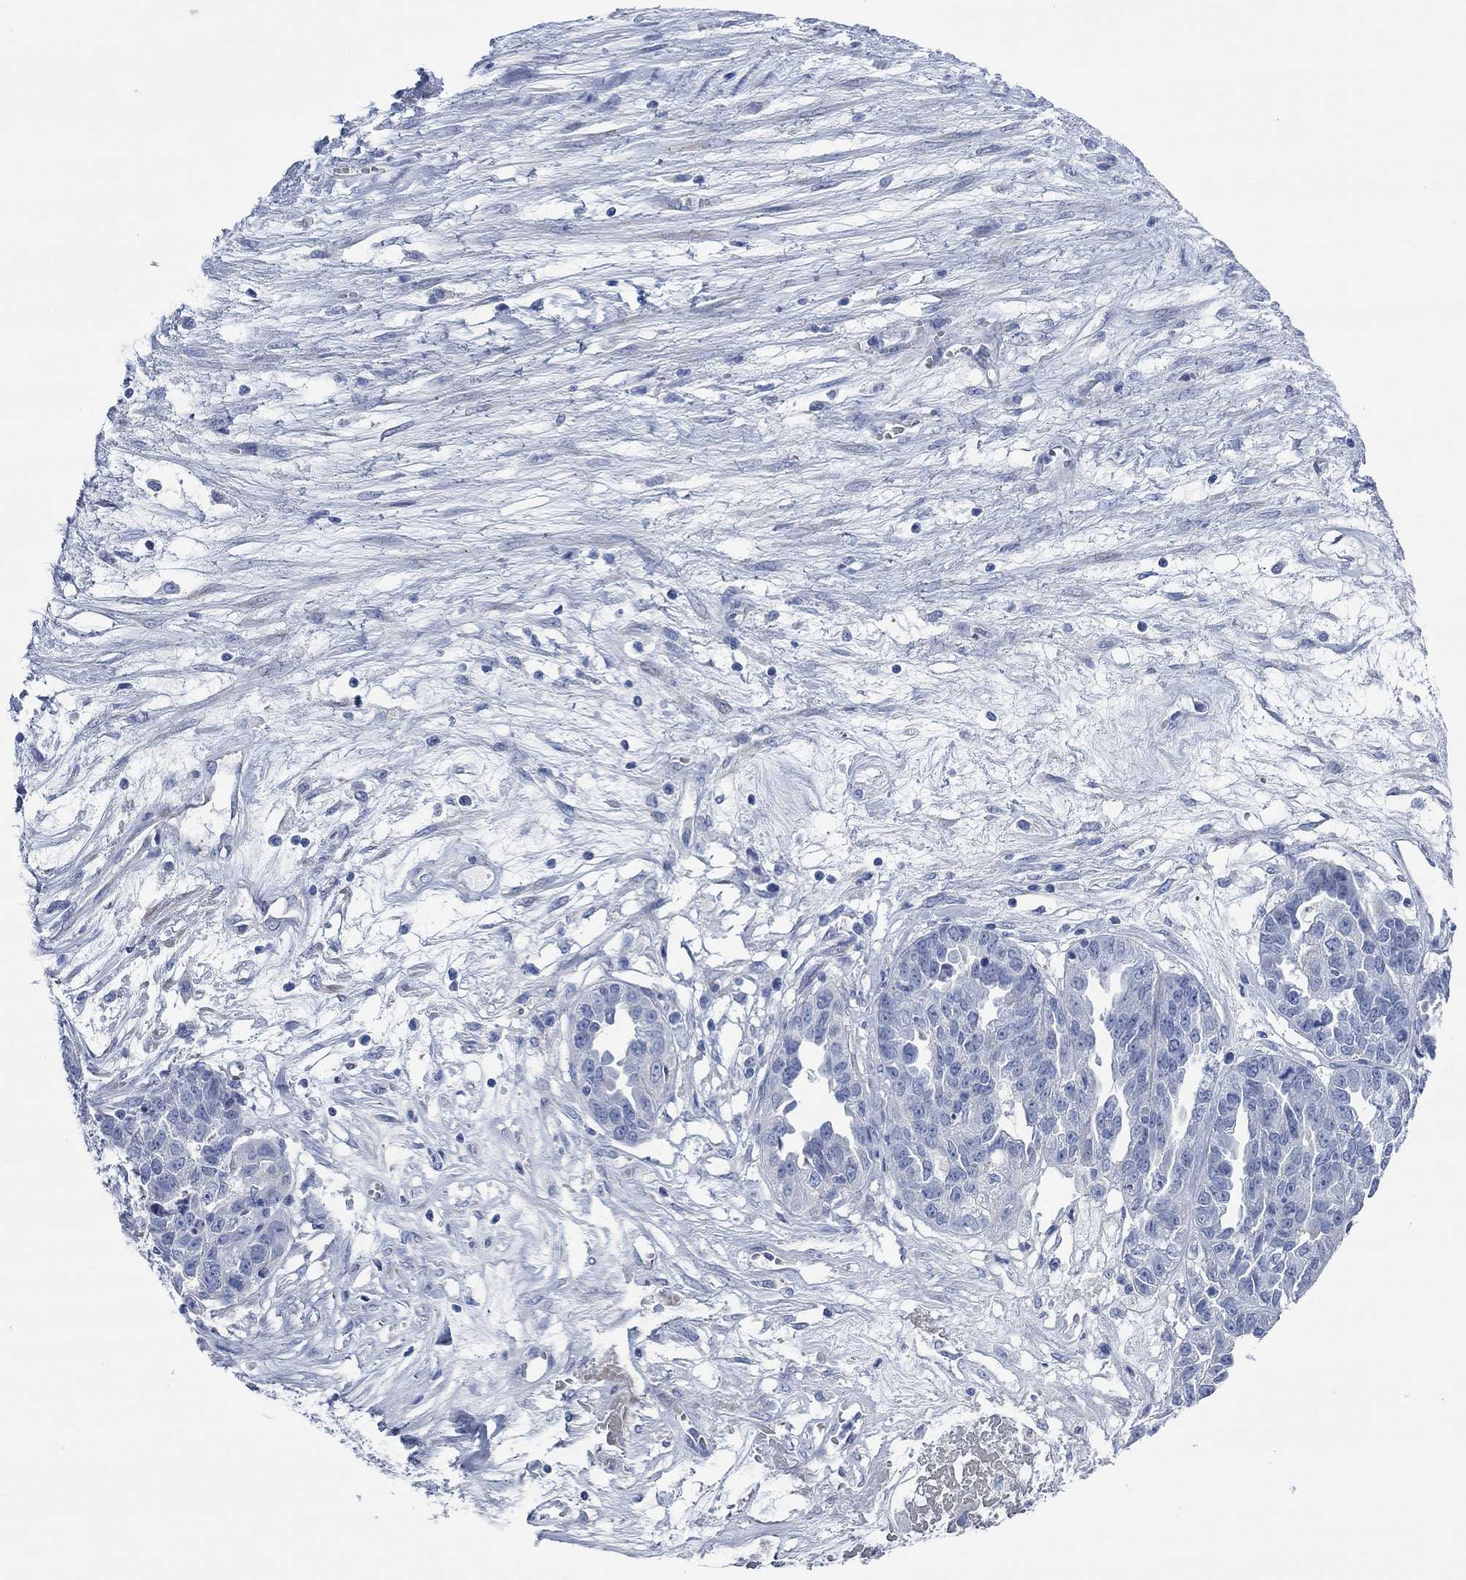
{"staining": {"intensity": "negative", "quantity": "none", "location": "none"}, "tissue": "ovarian cancer", "cell_type": "Tumor cells", "image_type": "cancer", "snomed": [{"axis": "morphology", "description": "Cystadenocarcinoma, serous, NOS"}, {"axis": "topography", "description": "Ovary"}], "caption": "An image of ovarian cancer stained for a protein reveals no brown staining in tumor cells. (Brightfield microscopy of DAB (3,3'-diaminobenzidine) immunohistochemistry (IHC) at high magnification).", "gene": "SVEP1", "patient": {"sex": "female", "age": 87}}